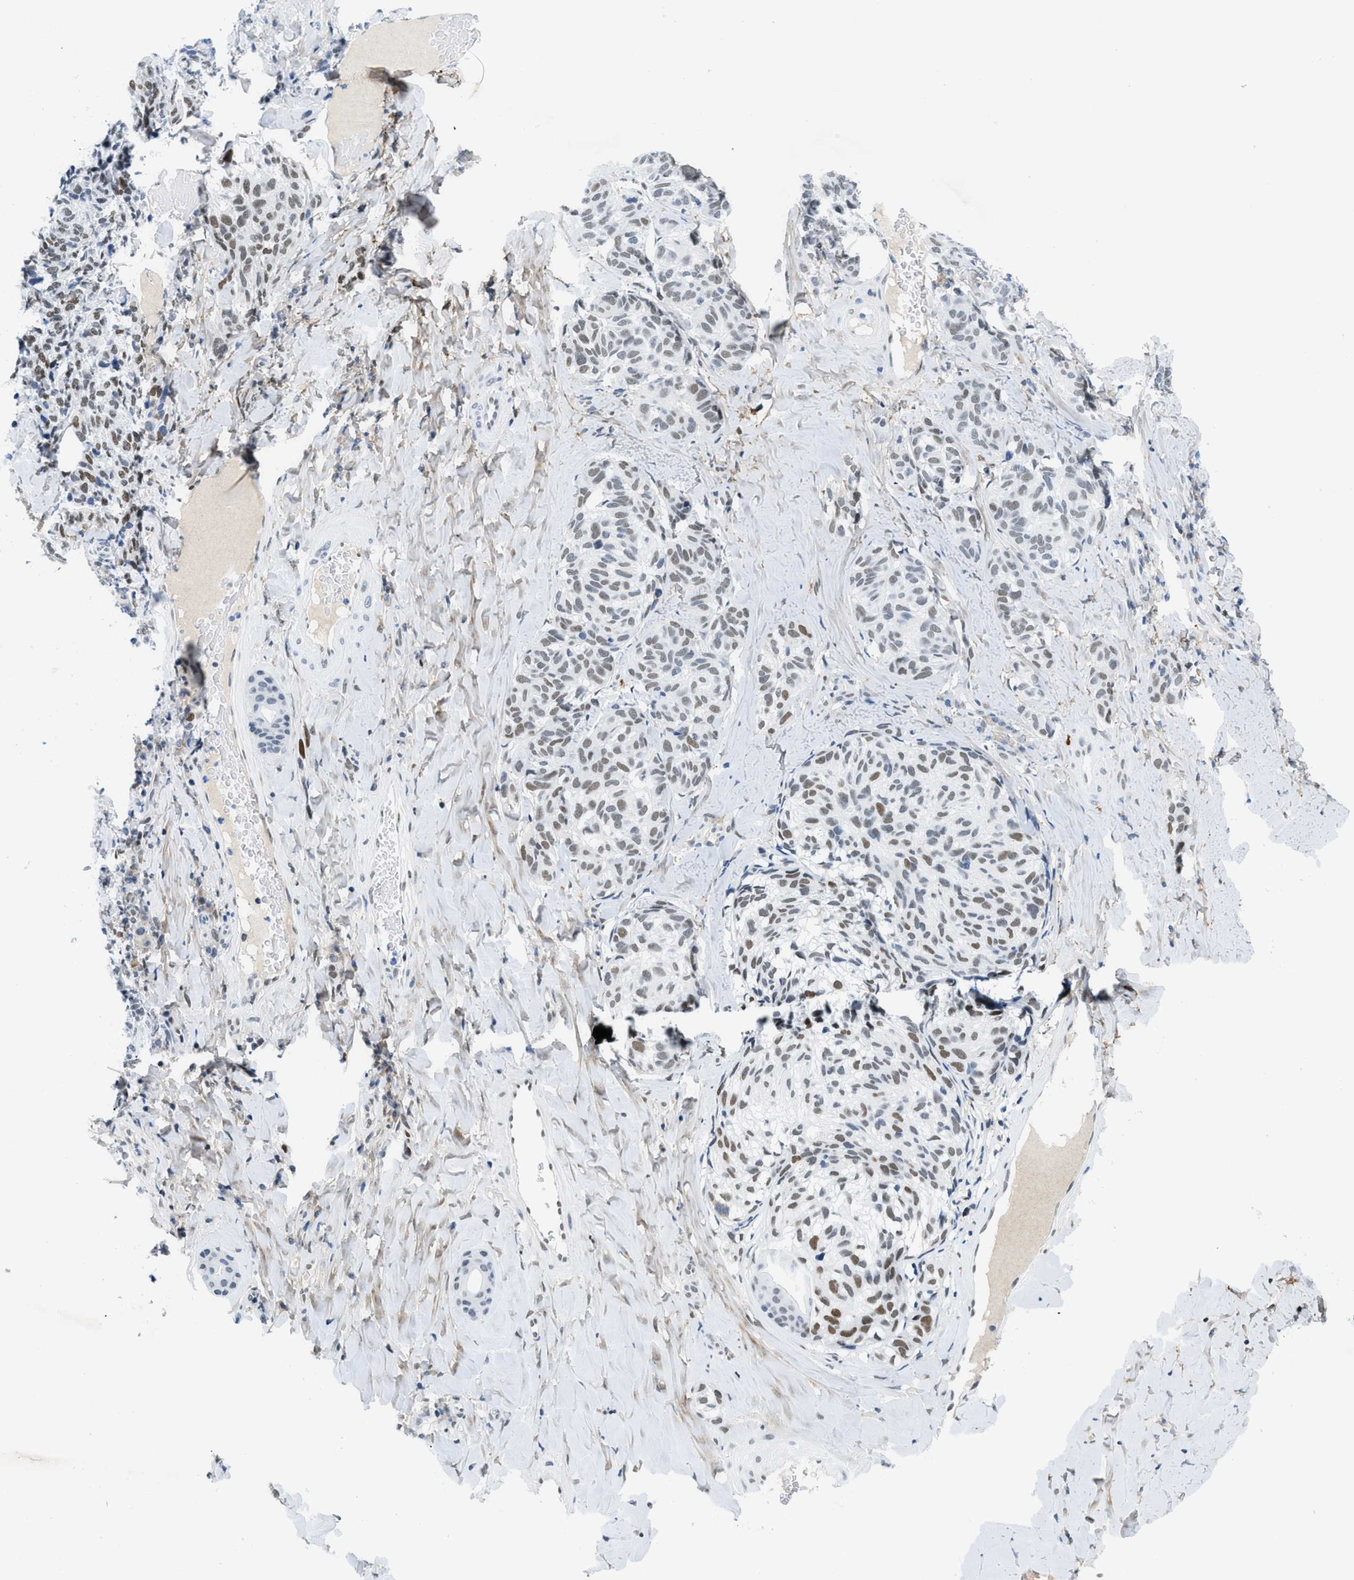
{"staining": {"intensity": "weak", "quantity": "25%-75%", "location": "nuclear"}, "tissue": "melanoma", "cell_type": "Tumor cells", "image_type": "cancer", "snomed": [{"axis": "morphology", "description": "Malignant melanoma, NOS"}, {"axis": "topography", "description": "Skin"}], "caption": "Immunohistochemistry staining of melanoma, which reveals low levels of weak nuclear expression in approximately 25%-75% of tumor cells indicating weak nuclear protein positivity. The staining was performed using DAB (brown) for protein detection and nuclei were counterstained in hematoxylin (blue).", "gene": "SMARCAD1", "patient": {"sex": "female", "age": 73}}